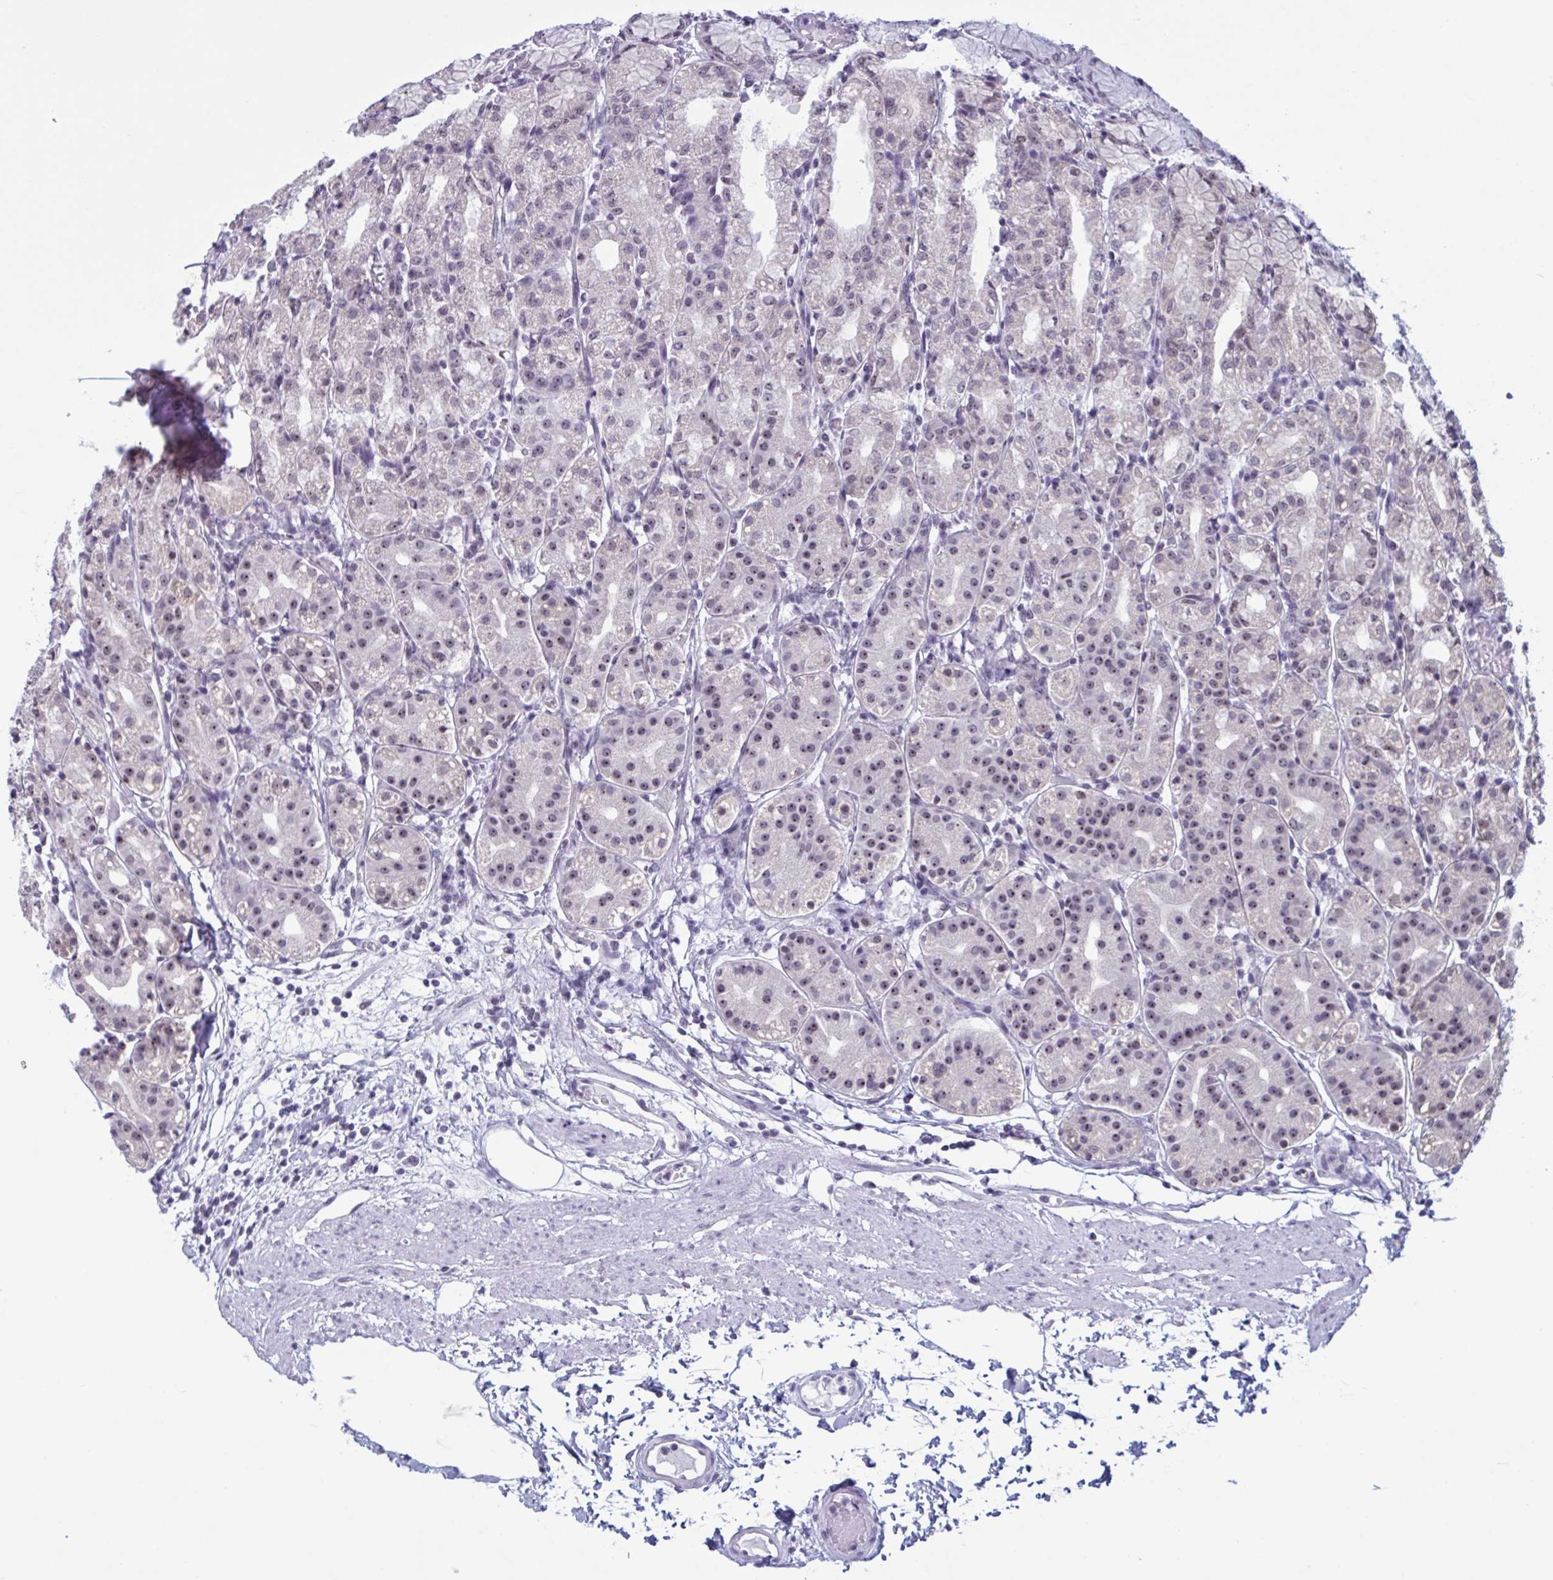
{"staining": {"intensity": "weak", "quantity": "25%-75%", "location": "nuclear"}, "tissue": "stomach", "cell_type": "Glandular cells", "image_type": "normal", "snomed": [{"axis": "morphology", "description": "Normal tissue, NOS"}, {"axis": "topography", "description": "Stomach"}], "caption": "Weak nuclear positivity for a protein is seen in about 25%-75% of glandular cells of benign stomach using IHC.", "gene": "TGM6", "patient": {"sex": "female", "age": 57}}